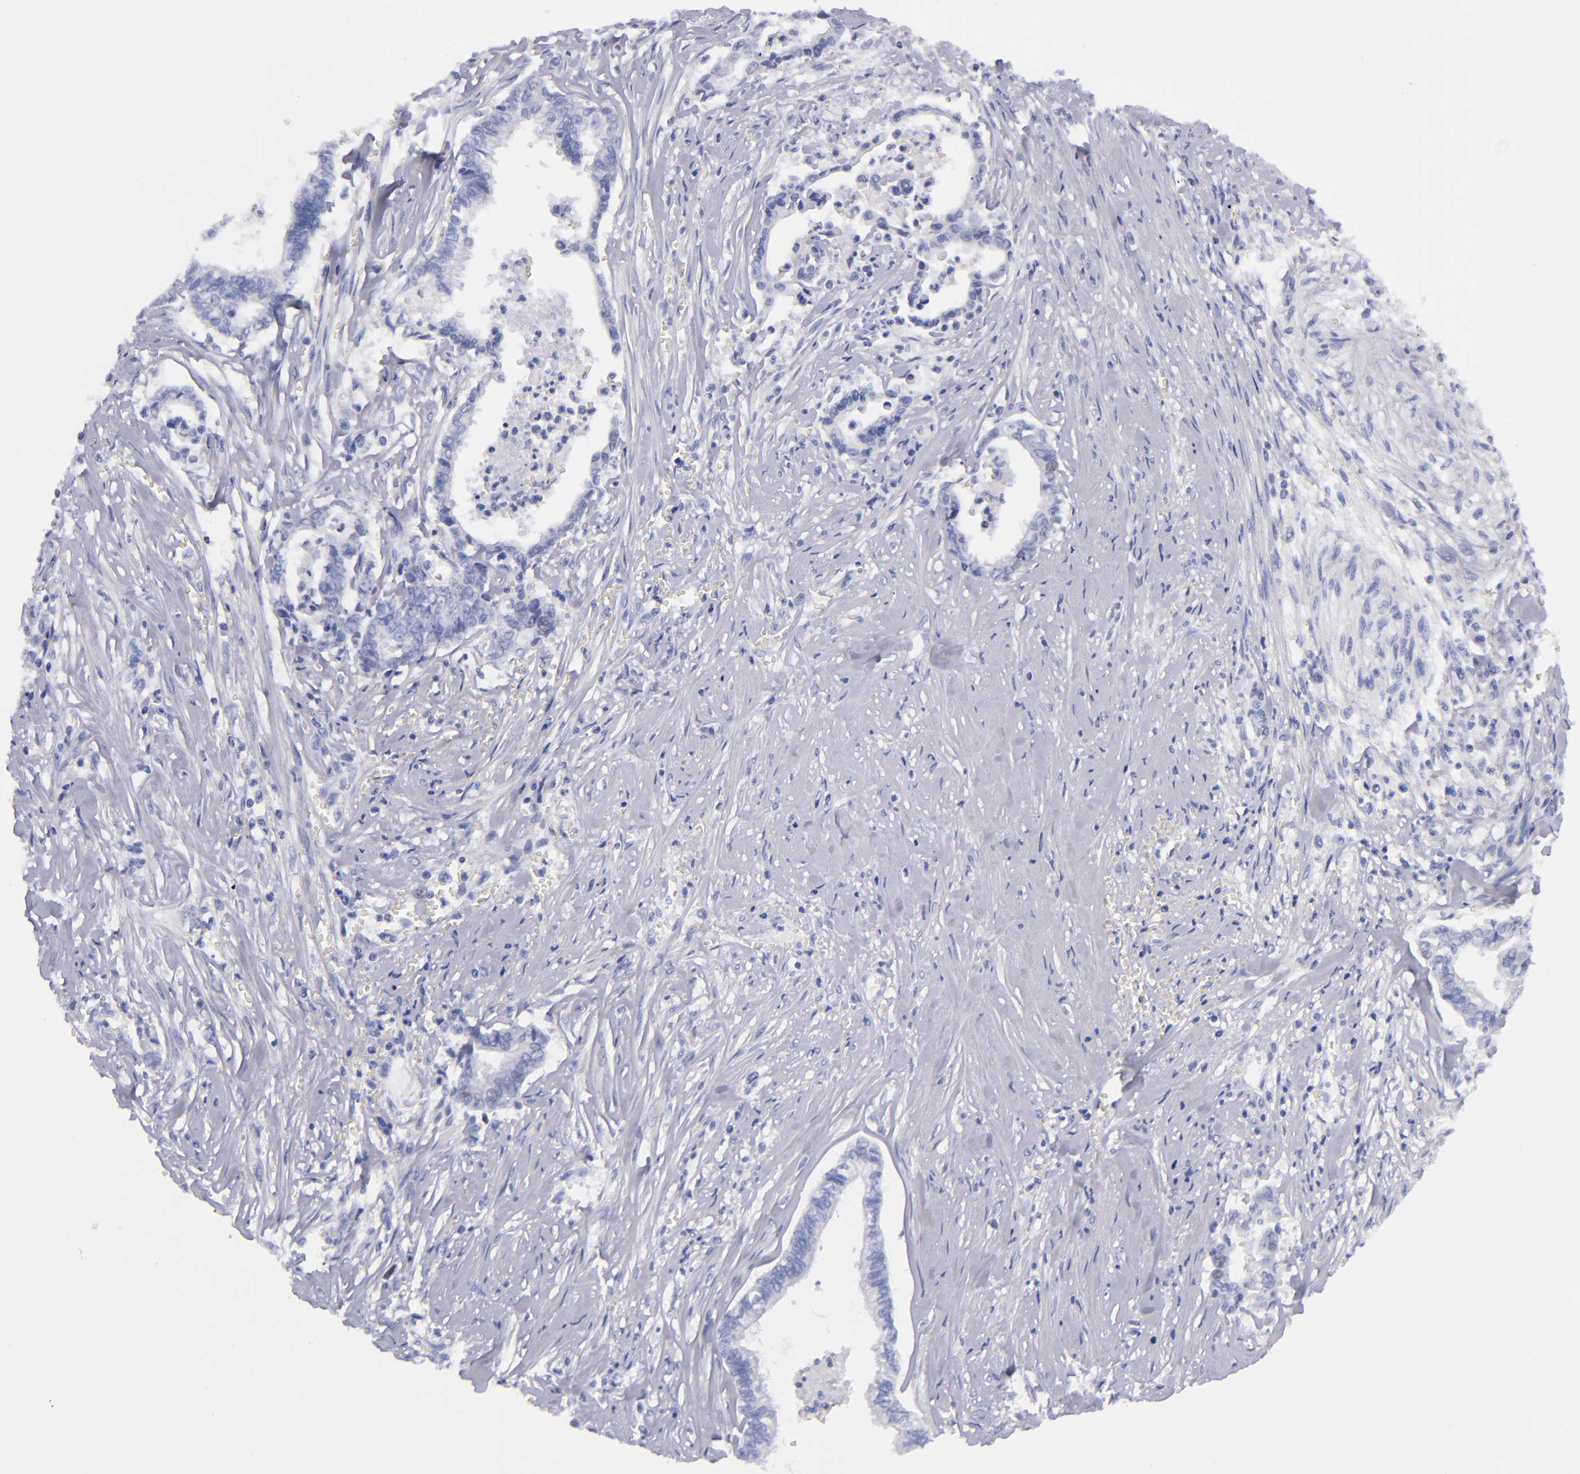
{"staining": {"intensity": "negative", "quantity": "none", "location": "none"}, "tissue": "liver cancer", "cell_type": "Tumor cells", "image_type": "cancer", "snomed": [{"axis": "morphology", "description": "Cholangiocarcinoma"}, {"axis": "topography", "description": "Liver"}], "caption": "Human liver cholangiocarcinoma stained for a protein using immunohistochemistry shows no positivity in tumor cells.", "gene": "MCM7", "patient": {"sex": "male", "age": 57}}